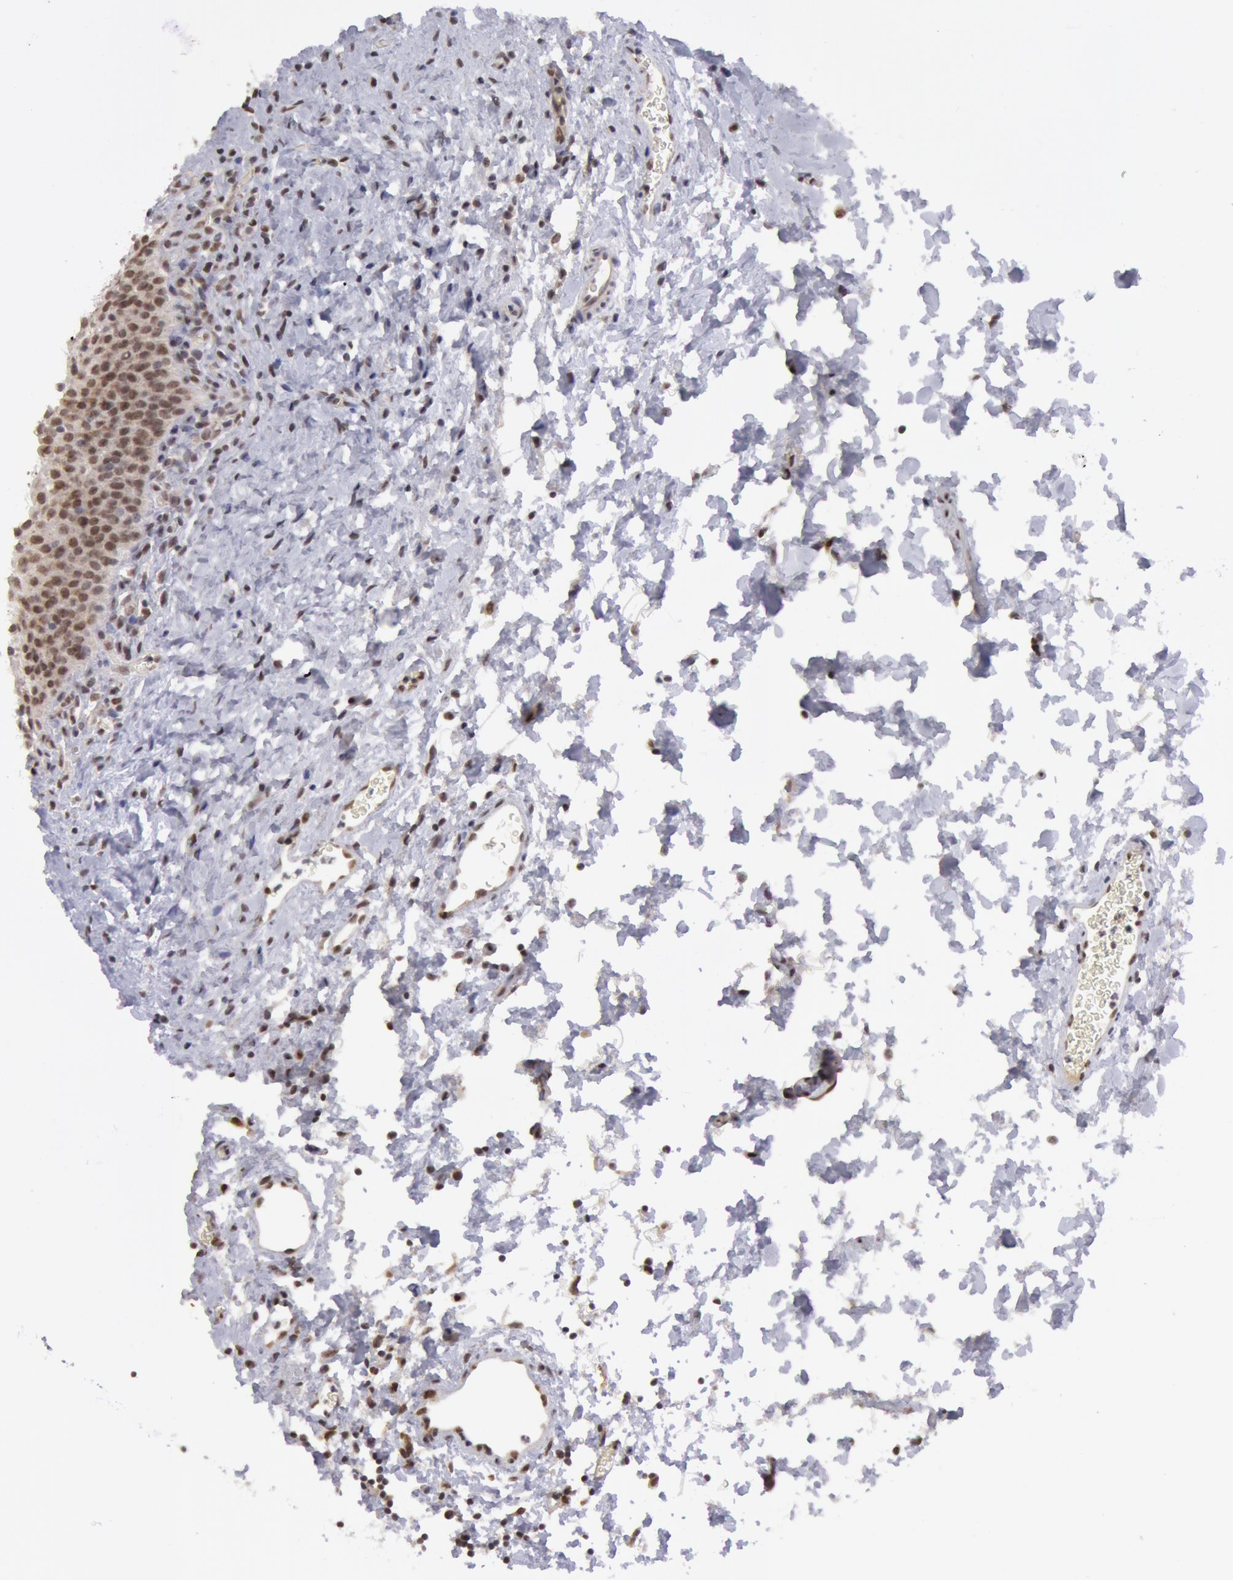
{"staining": {"intensity": "moderate", "quantity": "25%-75%", "location": "cytoplasmic/membranous,nuclear"}, "tissue": "urinary bladder", "cell_type": "Urothelial cells", "image_type": "normal", "snomed": [{"axis": "morphology", "description": "Normal tissue, NOS"}, {"axis": "topography", "description": "Urinary bladder"}], "caption": "Benign urinary bladder exhibits moderate cytoplasmic/membranous,nuclear expression in approximately 25%-75% of urothelial cells, visualized by immunohistochemistry. Using DAB (brown) and hematoxylin (blue) stains, captured at high magnification using brightfield microscopy.", "gene": "VRTN", "patient": {"sex": "male", "age": 51}}